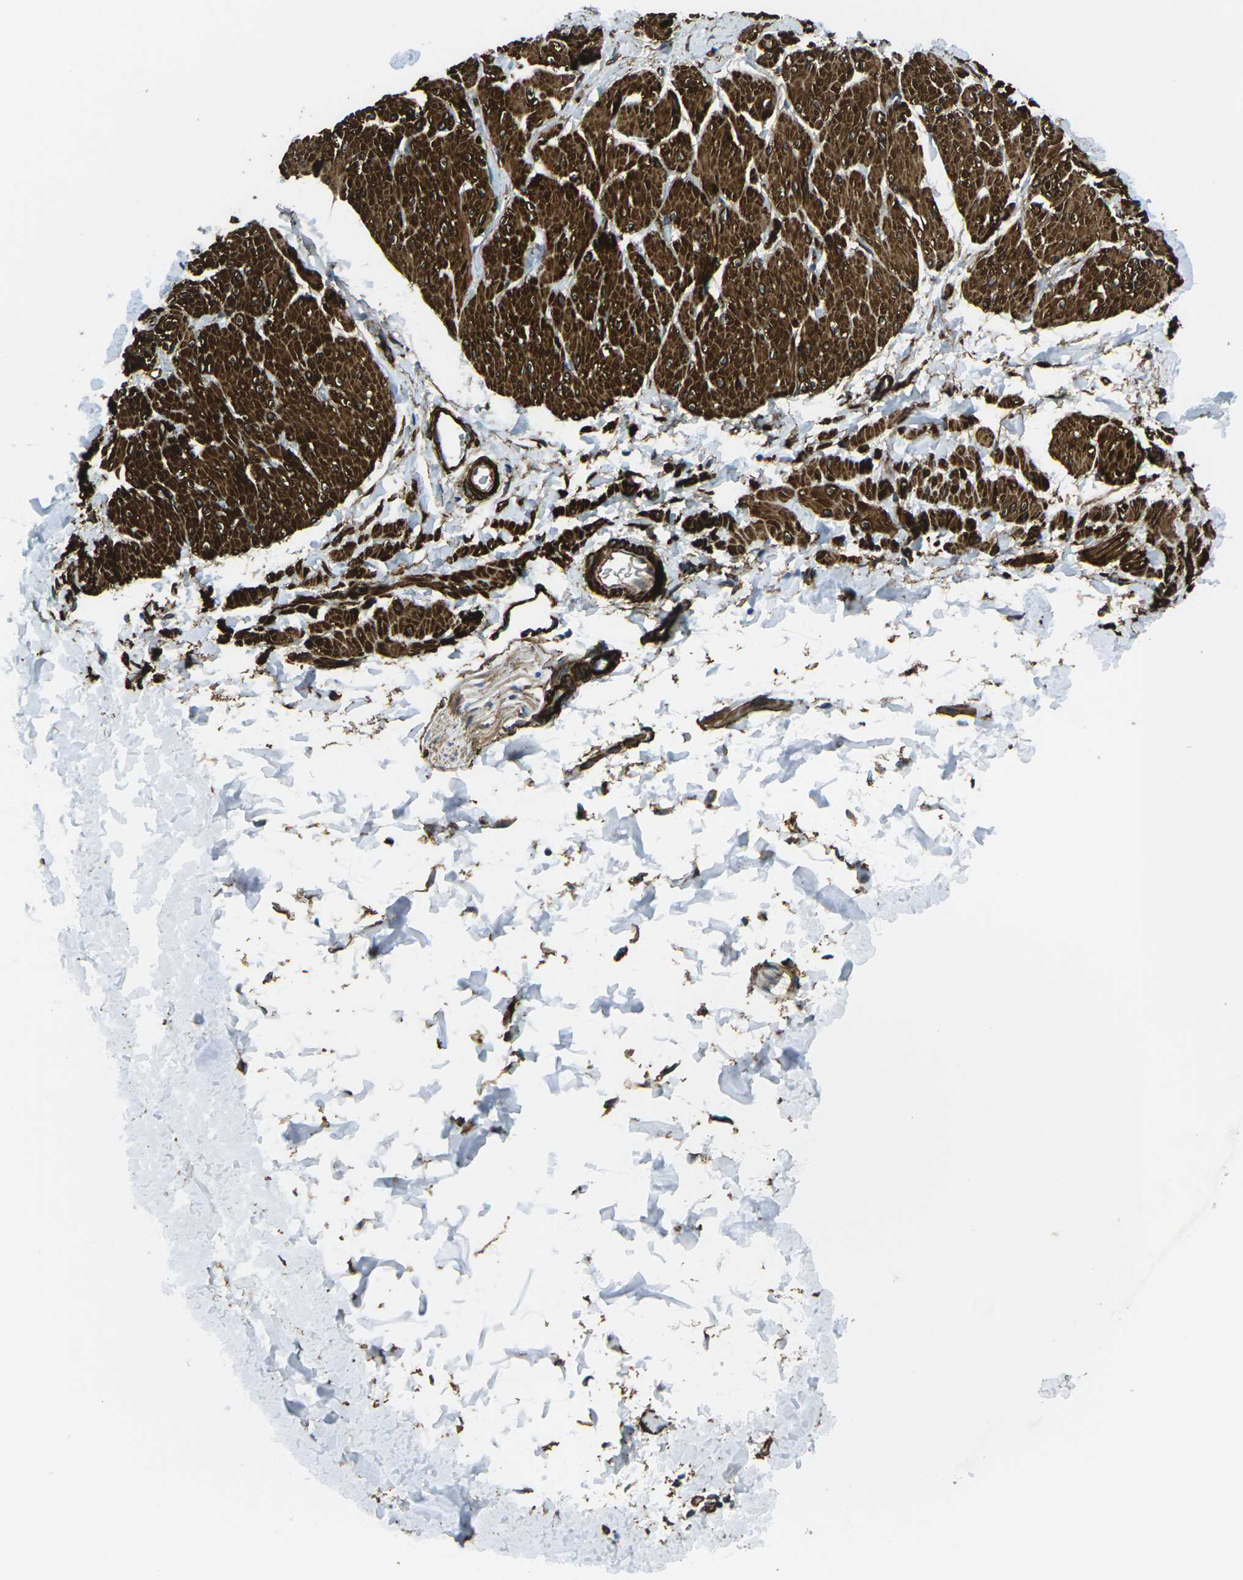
{"staining": {"intensity": "strong", "quantity": ">75%", "location": "cytoplasmic/membranous"}, "tissue": "smooth muscle", "cell_type": "Smooth muscle cells", "image_type": "normal", "snomed": [{"axis": "morphology", "description": "Normal tissue, NOS"}, {"axis": "topography", "description": "Smooth muscle"}], "caption": "A micrograph of smooth muscle stained for a protein shows strong cytoplasmic/membranous brown staining in smooth muscle cells. (DAB (3,3'-diaminobenzidine) IHC, brown staining for protein, blue staining for nuclei).", "gene": "GRAMD1C", "patient": {"sex": "male", "age": 16}}